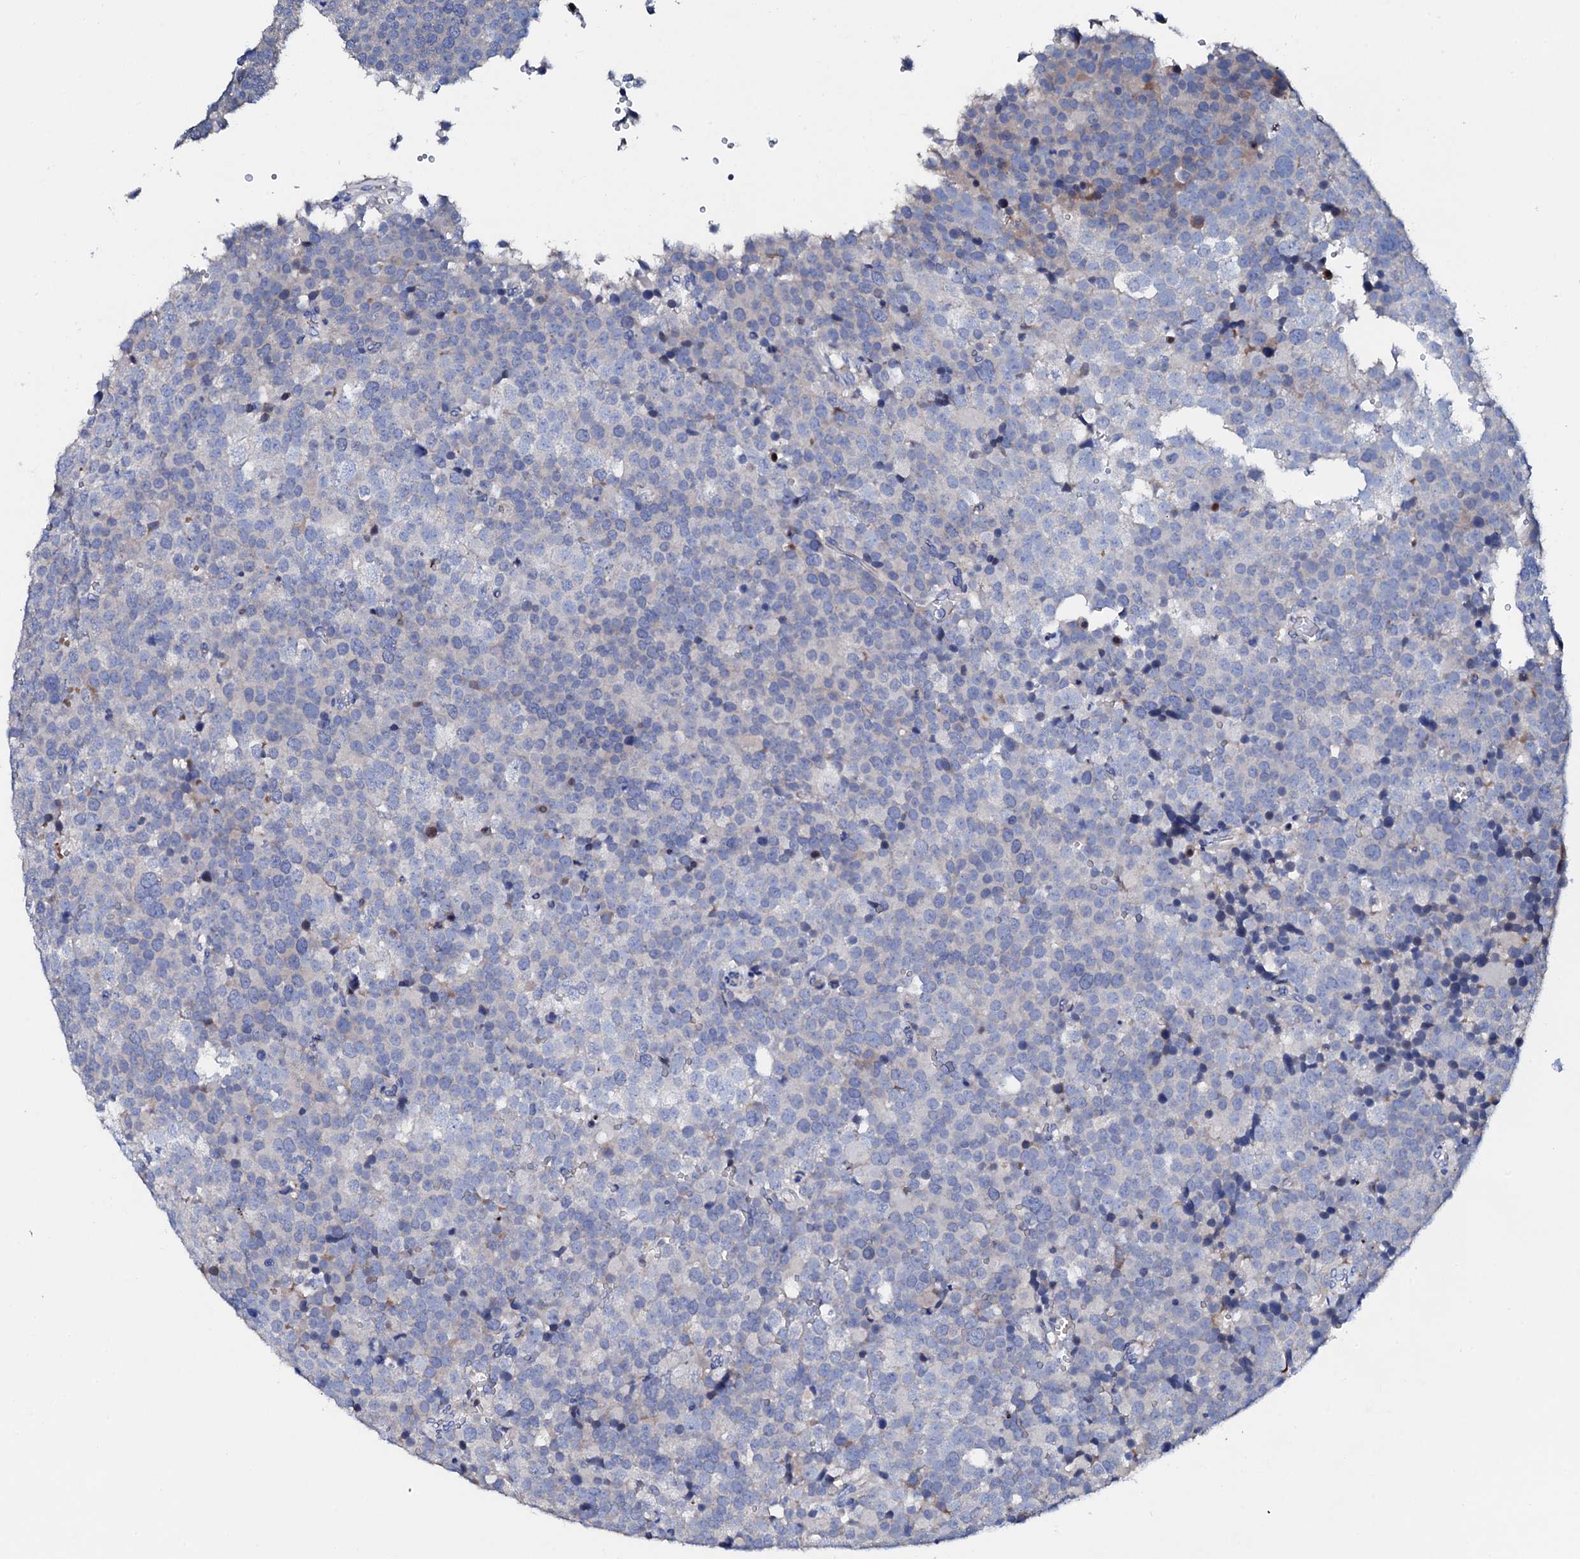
{"staining": {"intensity": "negative", "quantity": "none", "location": "none"}, "tissue": "testis cancer", "cell_type": "Tumor cells", "image_type": "cancer", "snomed": [{"axis": "morphology", "description": "Seminoma, NOS"}, {"axis": "topography", "description": "Testis"}], "caption": "There is no significant staining in tumor cells of testis seminoma. The staining was performed using DAB (3,3'-diaminobenzidine) to visualize the protein expression in brown, while the nuclei were stained in blue with hematoxylin (Magnification: 20x).", "gene": "TRDN", "patient": {"sex": "male", "age": 71}}